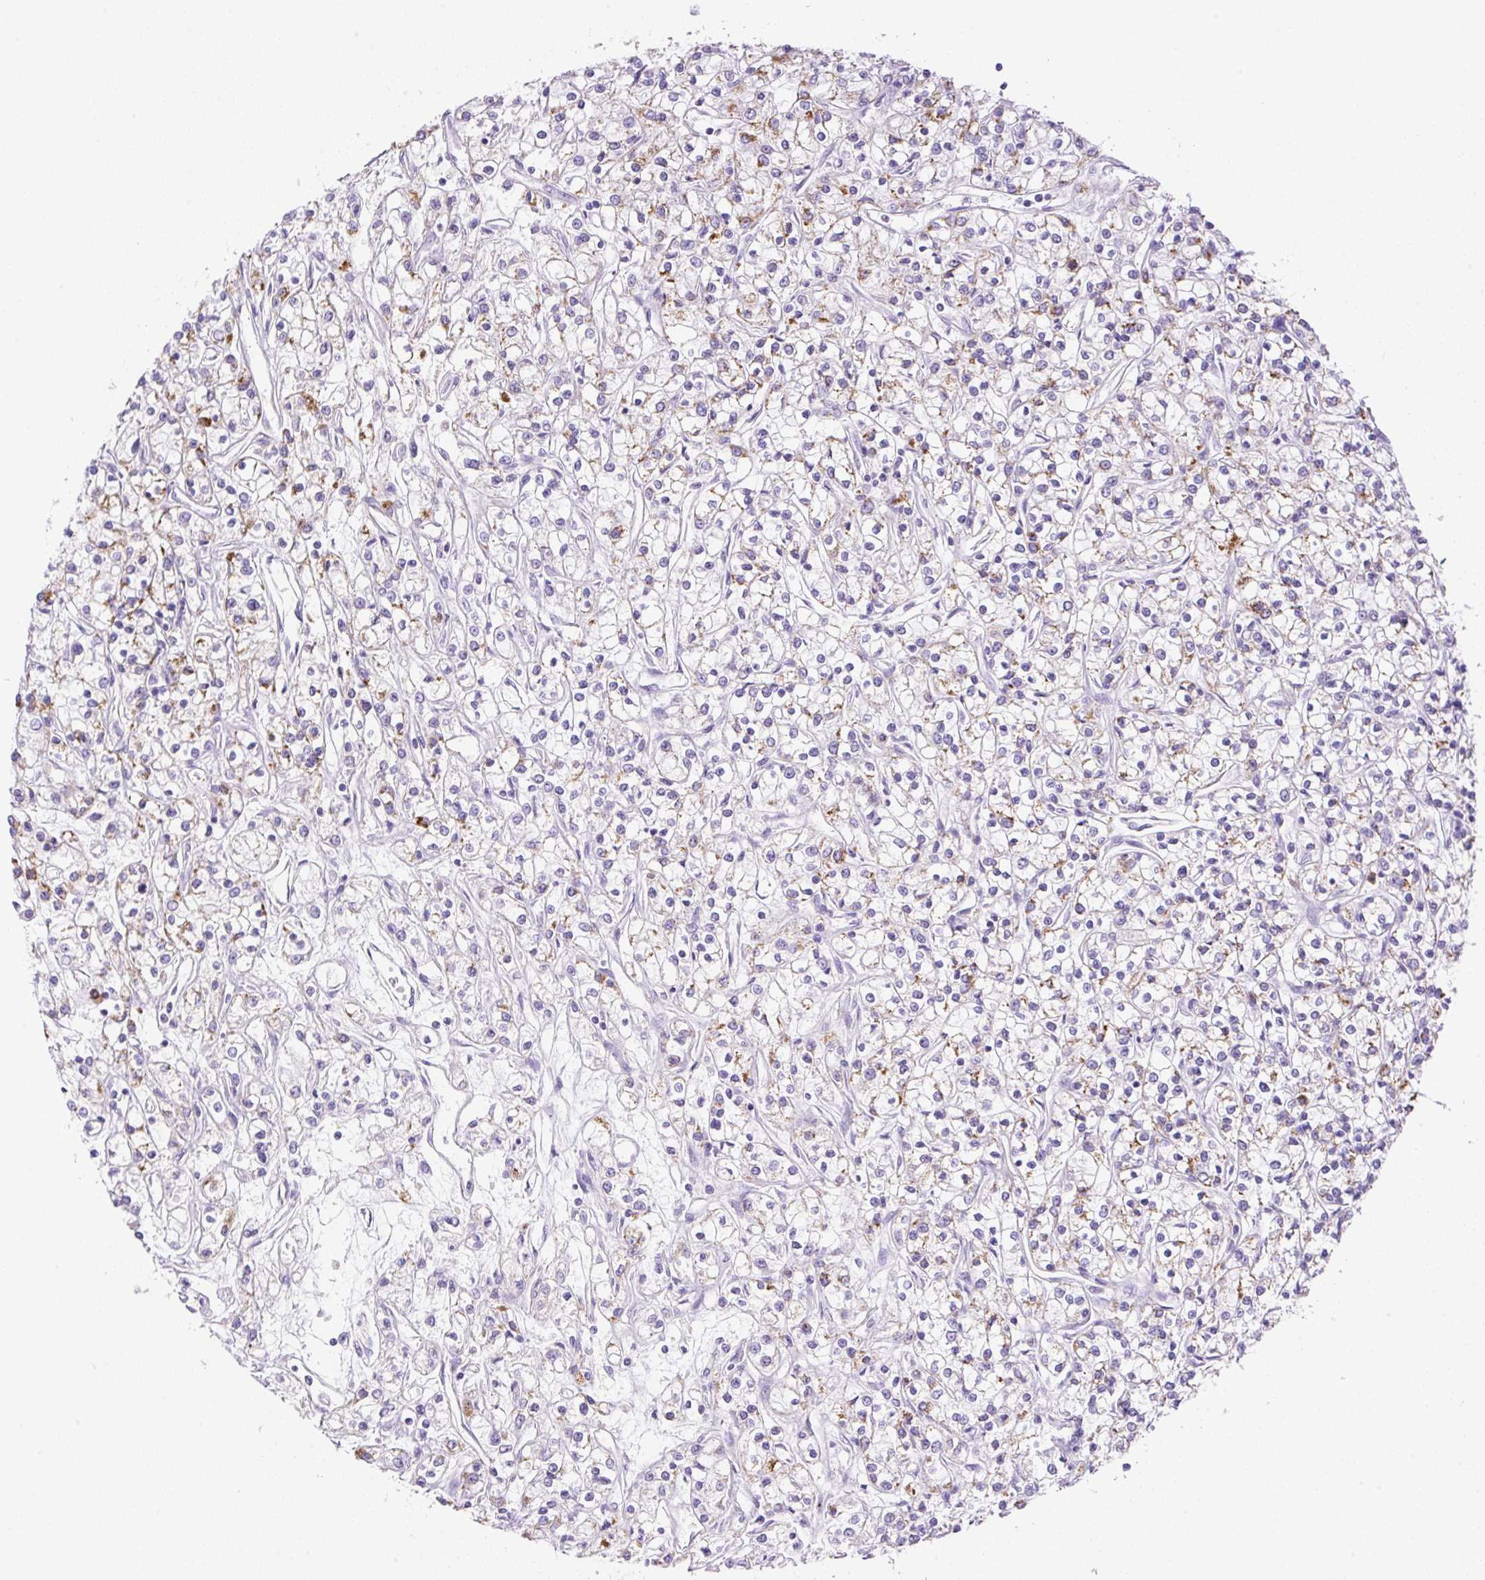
{"staining": {"intensity": "strong", "quantity": "<25%", "location": "cytoplasmic/membranous"}, "tissue": "renal cancer", "cell_type": "Tumor cells", "image_type": "cancer", "snomed": [{"axis": "morphology", "description": "Adenocarcinoma, NOS"}, {"axis": "topography", "description": "Kidney"}], "caption": "This is an image of immunohistochemistry staining of renal adenocarcinoma, which shows strong staining in the cytoplasmic/membranous of tumor cells.", "gene": "NF1", "patient": {"sex": "female", "age": 59}}